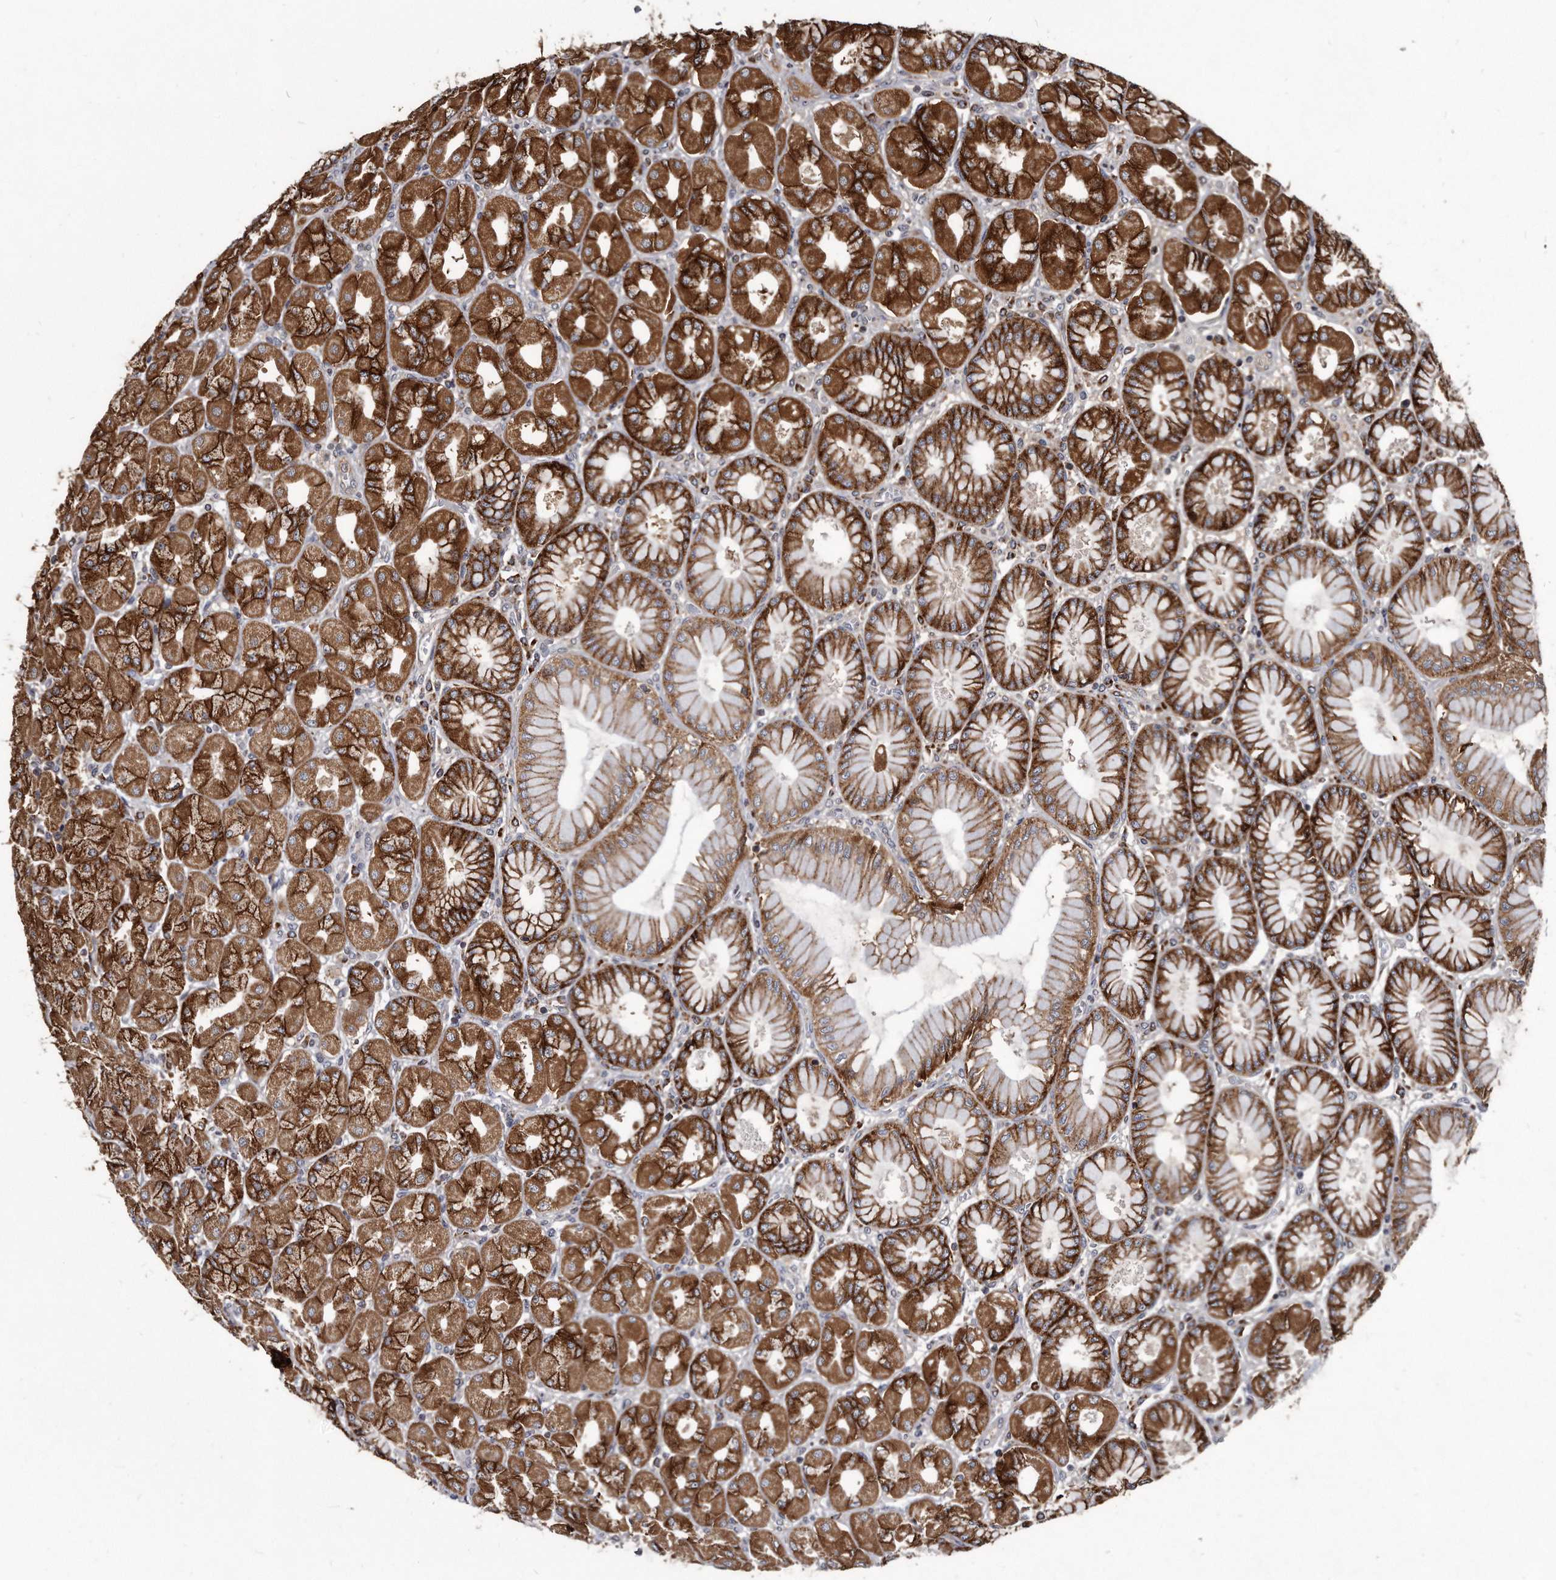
{"staining": {"intensity": "strong", "quantity": ">75%", "location": "cytoplasmic/membranous"}, "tissue": "stomach", "cell_type": "Glandular cells", "image_type": "normal", "snomed": [{"axis": "morphology", "description": "Normal tissue, NOS"}, {"axis": "topography", "description": "Stomach, upper"}], "caption": "Glandular cells reveal strong cytoplasmic/membranous staining in about >75% of cells in benign stomach. (DAB (3,3'-diaminobenzidine) IHC with brightfield microscopy, high magnification).", "gene": "FAM136A", "patient": {"sex": "female", "age": 56}}